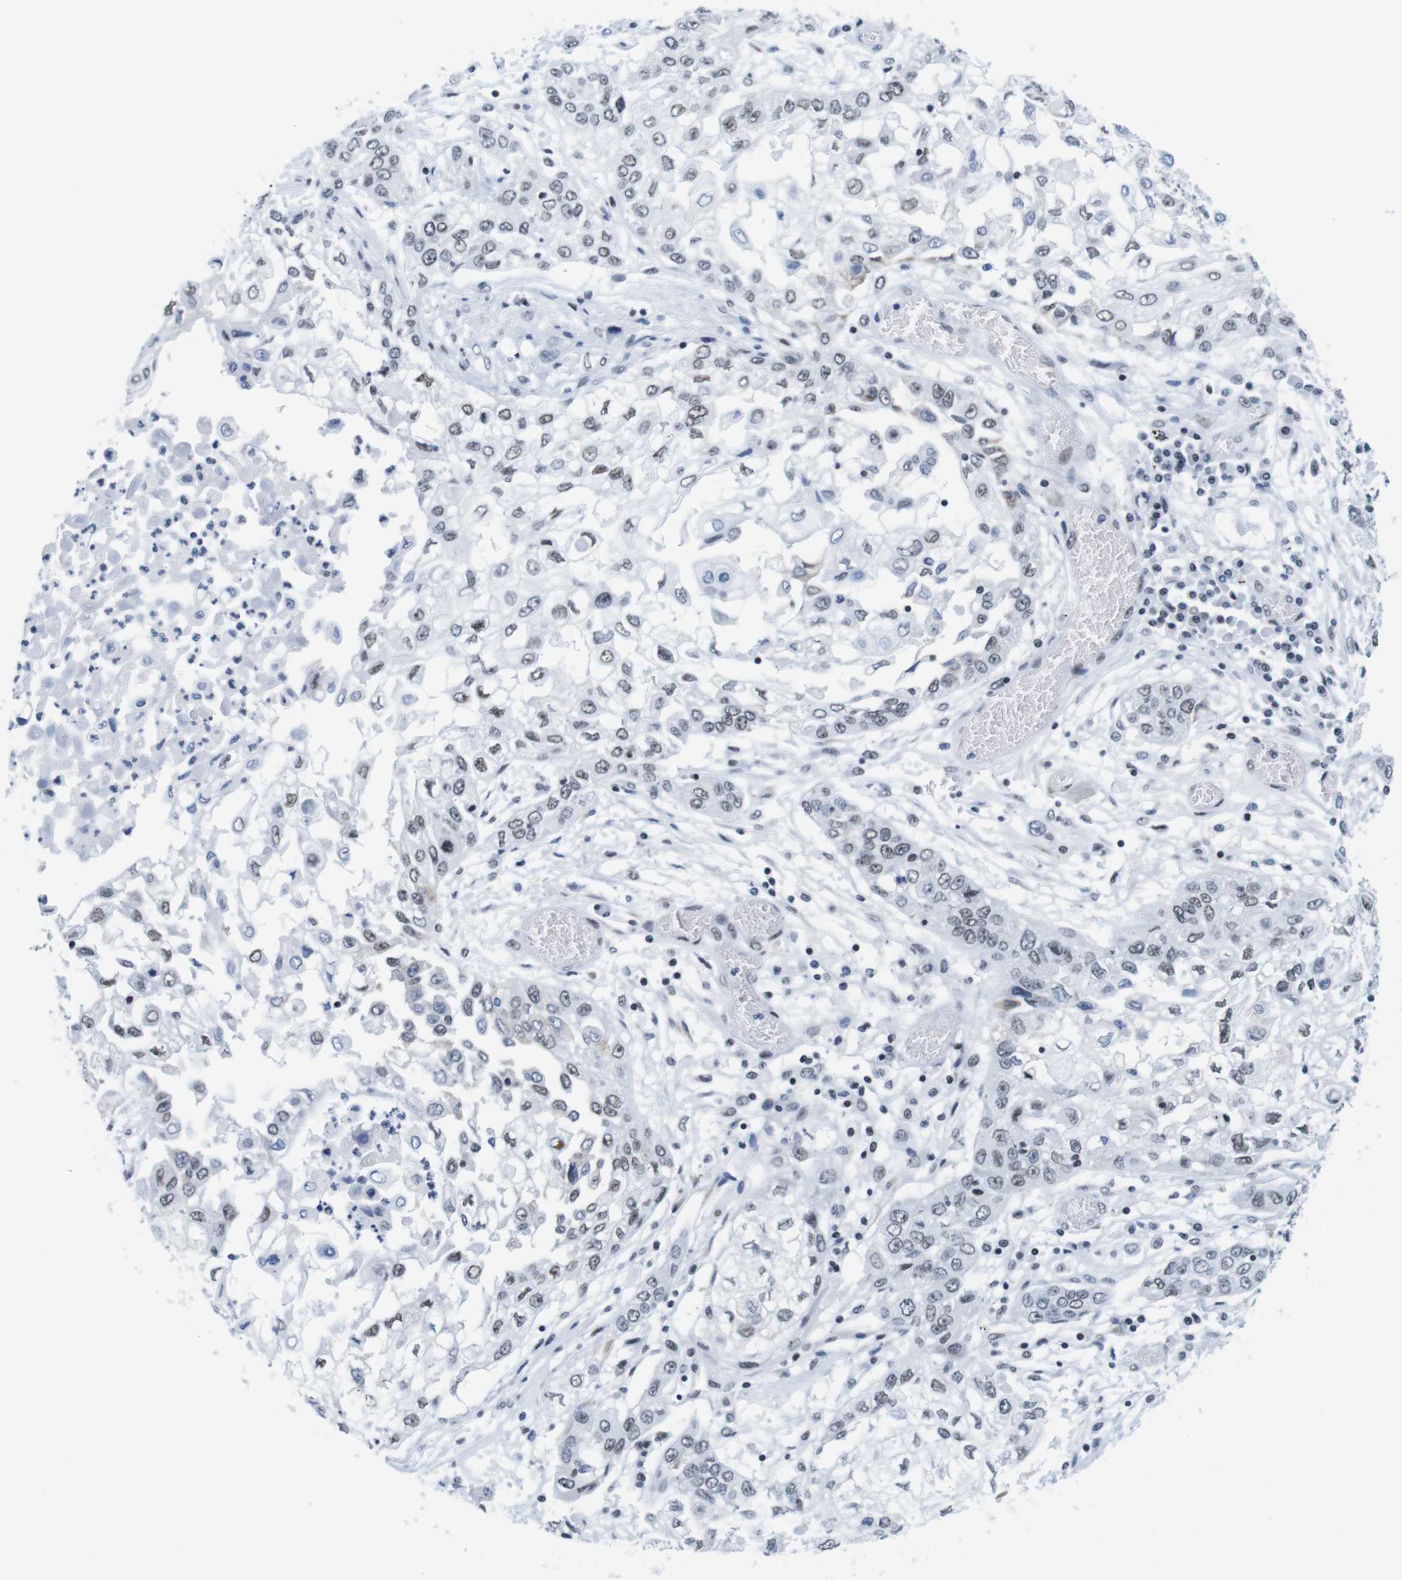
{"staining": {"intensity": "weak", "quantity": "25%-75%", "location": "nuclear"}, "tissue": "lung cancer", "cell_type": "Tumor cells", "image_type": "cancer", "snomed": [{"axis": "morphology", "description": "Squamous cell carcinoma, NOS"}, {"axis": "topography", "description": "Lung"}], "caption": "About 25%-75% of tumor cells in lung squamous cell carcinoma show weak nuclear protein positivity as visualized by brown immunohistochemical staining.", "gene": "IFI16", "patient": {"sex": "male", "age": 71}}